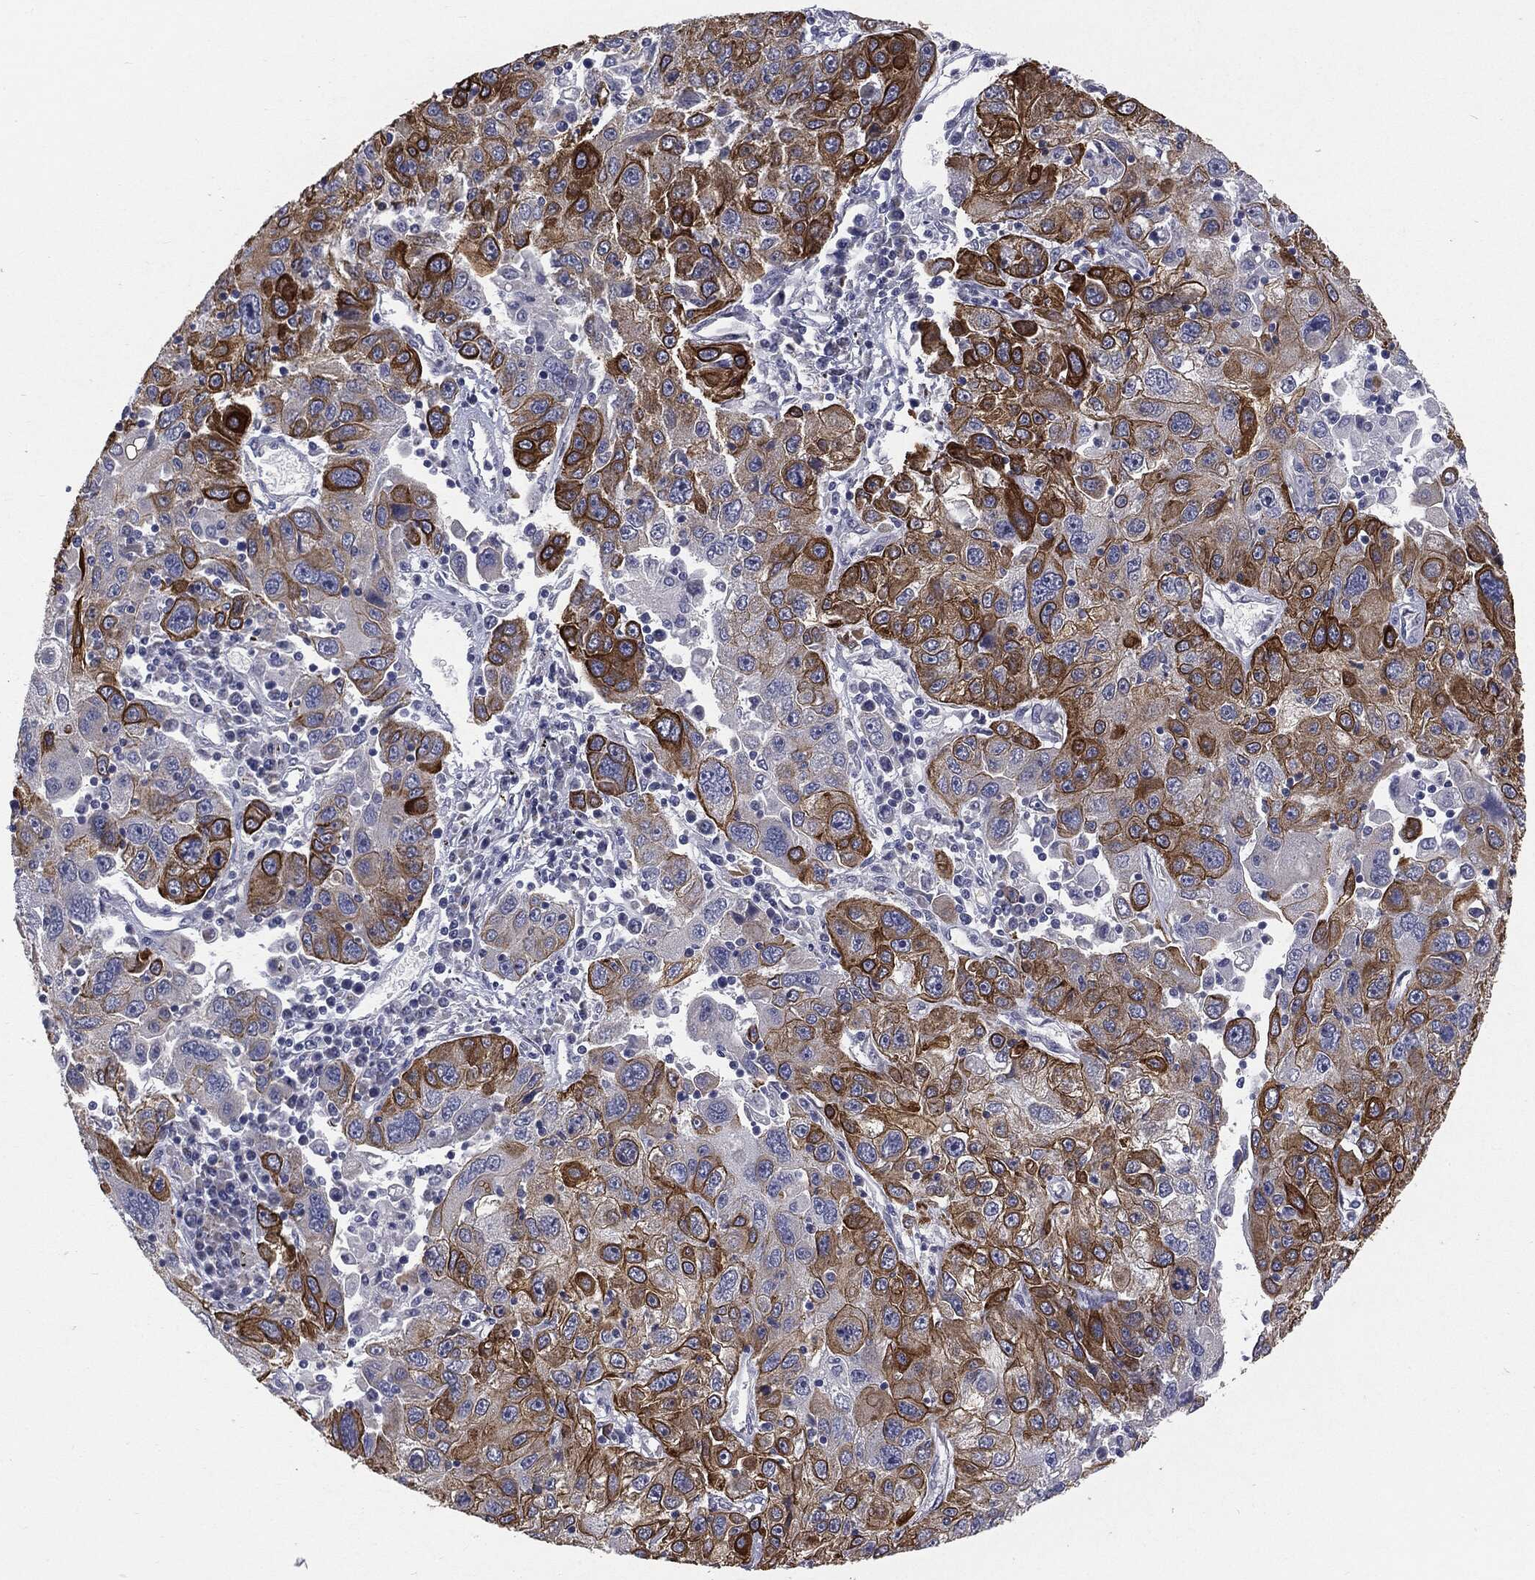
{"staining": {"intensity": "strong", "quantity": "25%-75%", "location": "cytoplasmic/membranous"}, "tissue": "stomach cancer", "cell_type": "Tumor cells", "image_type": "cancer", "snomed": [{"axis": "morphology", "description": "Adenocarcinoma, NOS"}, {"axis": "topography", "description": "Stomach"}], "caption": "Stomach cancer (adenocarcinoma) stained for a protein reveals strong cytoplasmic/membranous positivity in tumor cells.", "gene": "KRT5", "patient": {"sex": "male", "age": 56}}